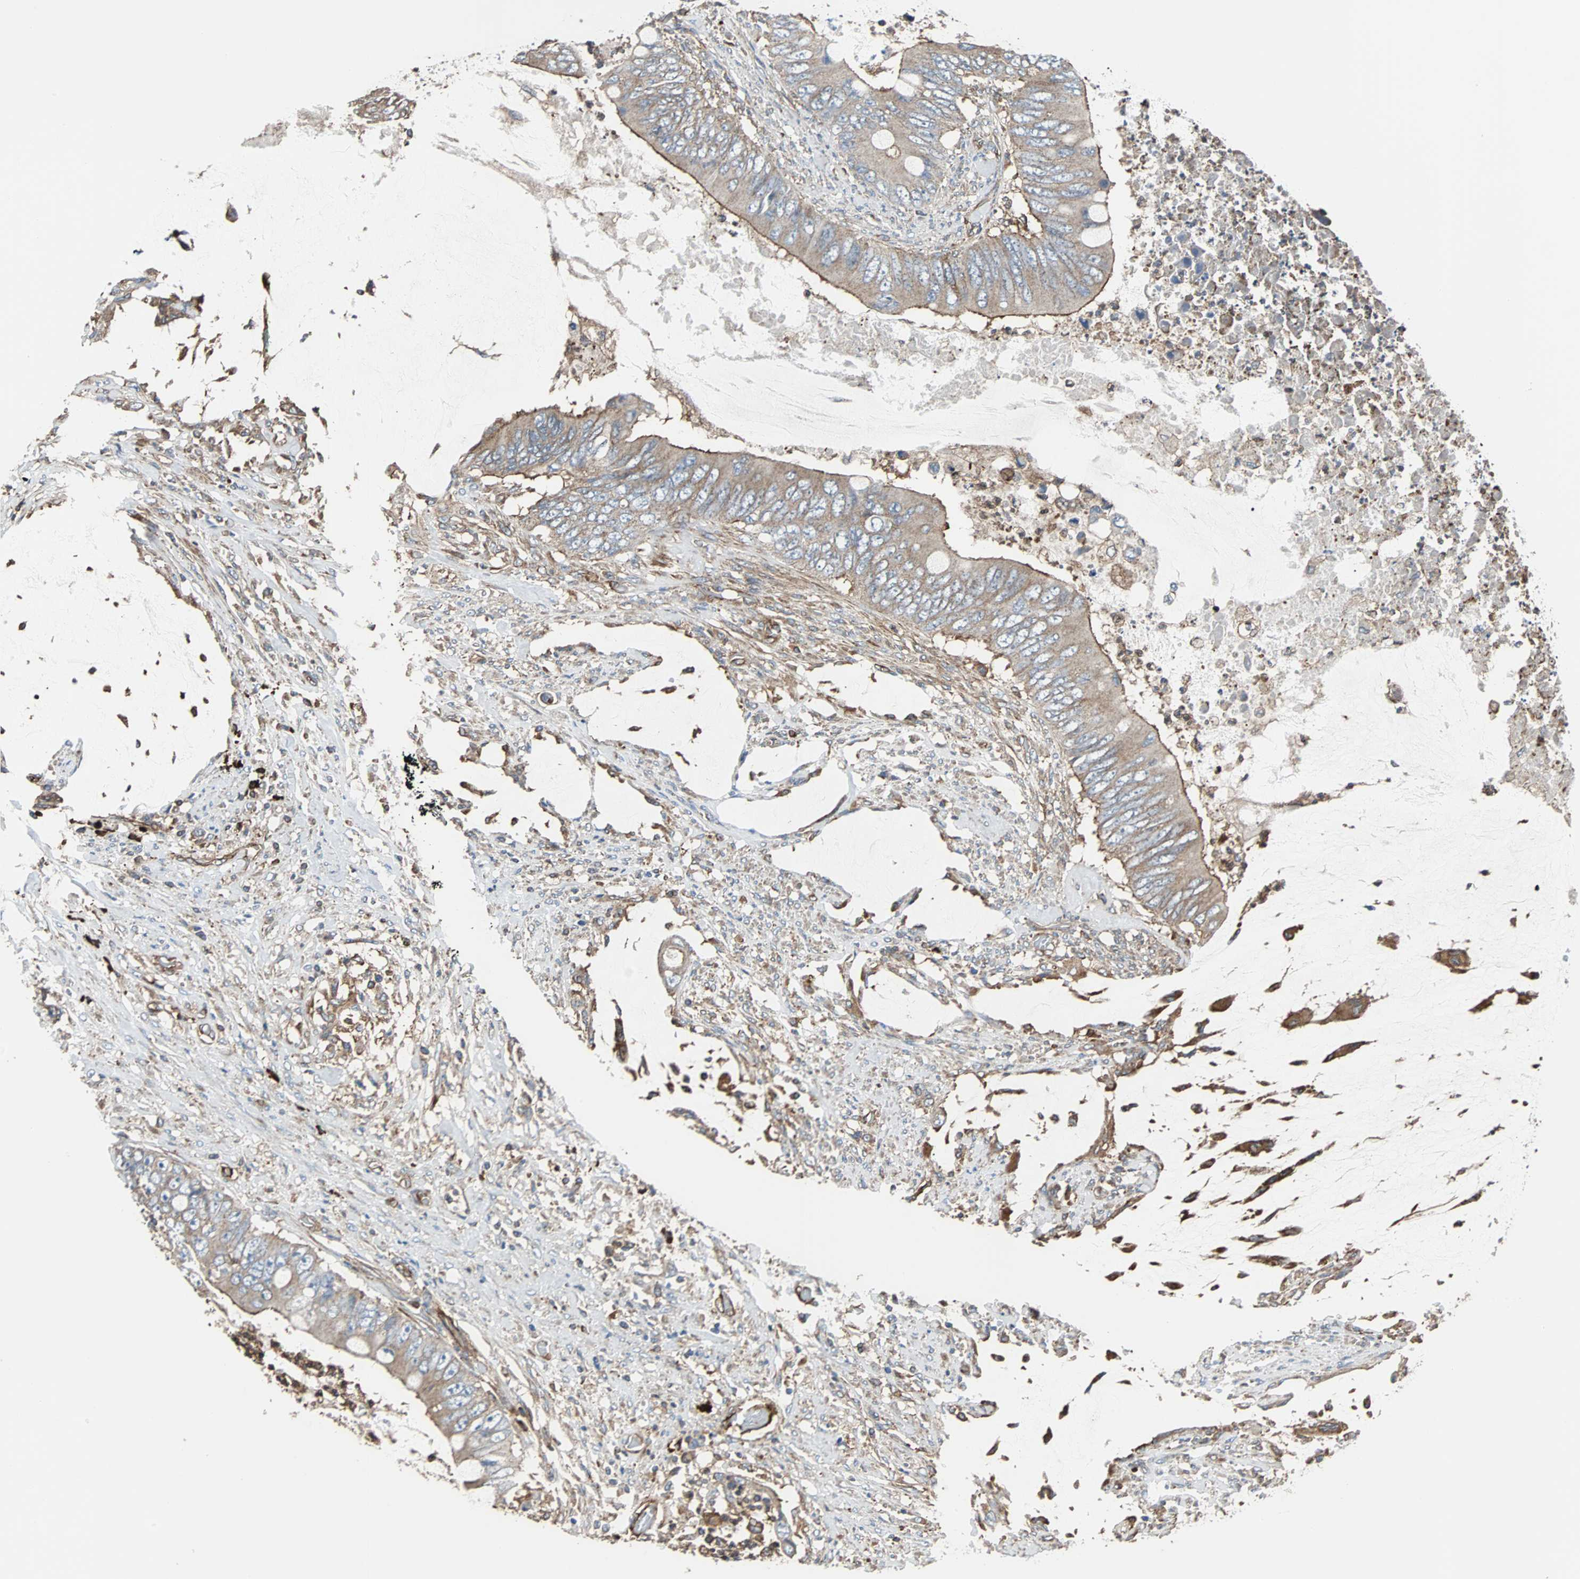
{"staining": {"intensity": "weak", "quantity": ">75%", "location": "cytoplasmic/membranous"}, "tissue": "colorectal cancer", "cell_type": "Tumor cells", "image_type": "cancer", "snomed": [{"axis": "morphology", "description": "Adenocarcinoma, NOS"}, {"axis": "topography", "description": "Rectum"}], "caption": "This micrograph demonstrates IHC staining of human colorectal cancer, with low weak cytoplasmic/membranous positivity in about >75% of tumor cells.", "gene": "PLCG2", "patient": {"sex": "female", "age": 77}}